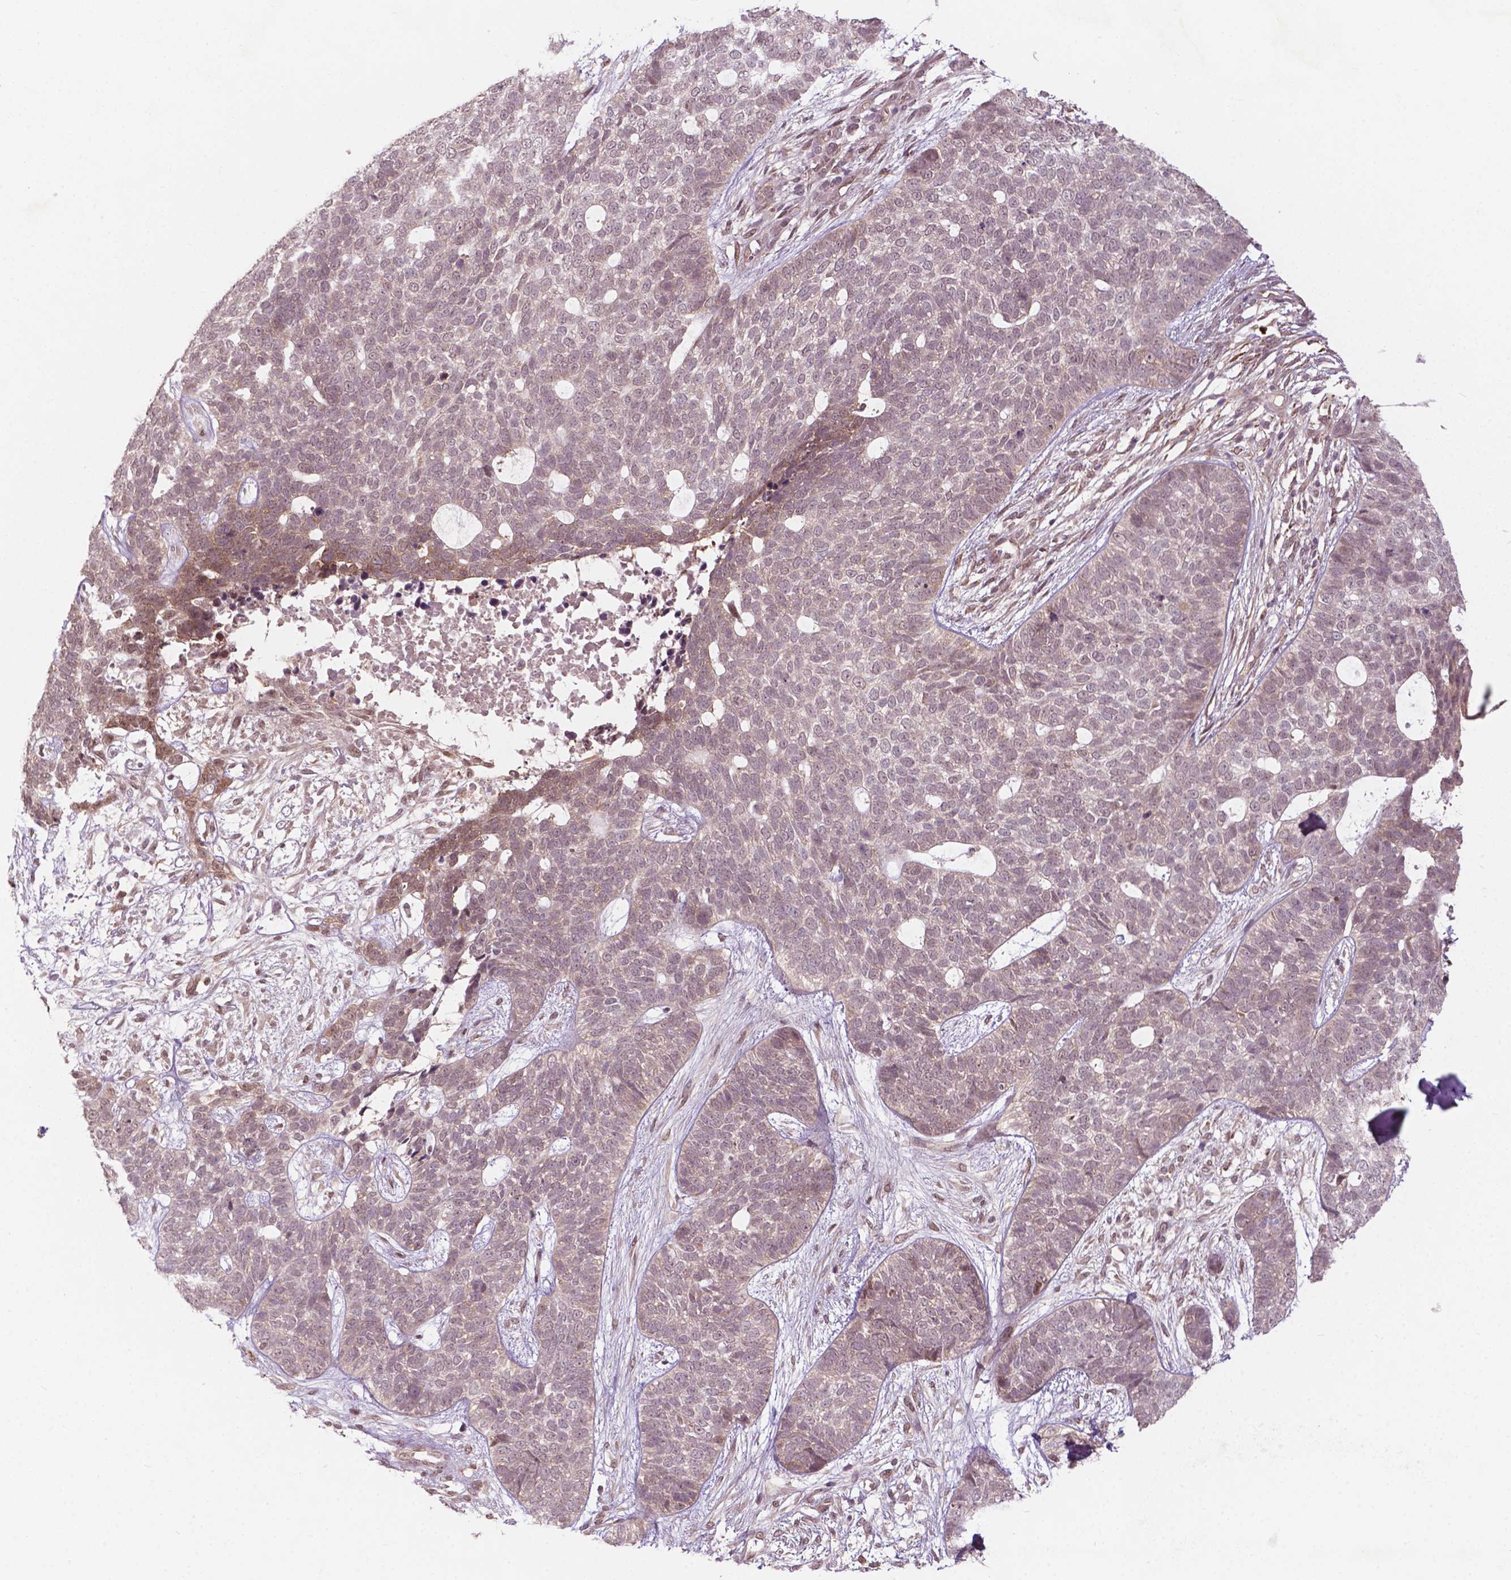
{"staining": {"intensity": "negative", "quantity": "none", "location": "none"}, "tissue": "skin cancer", "cell_type": "Tumor cells", "image_type": "cancer", "snomed": [{"axis": "morphology", "description": "Basal cell carcinoma"}, {"axis": "topography", "description": "Skin"}], "caption": "Immunohistochemistry (IHC) histopathology image of neoplastic tissue: human skin basal cell carcinoma stained with DAB displays no significant protein expression in tumor cells.", "gene": "NFAT5", "patient": {"sex": "female", "age": 69}}